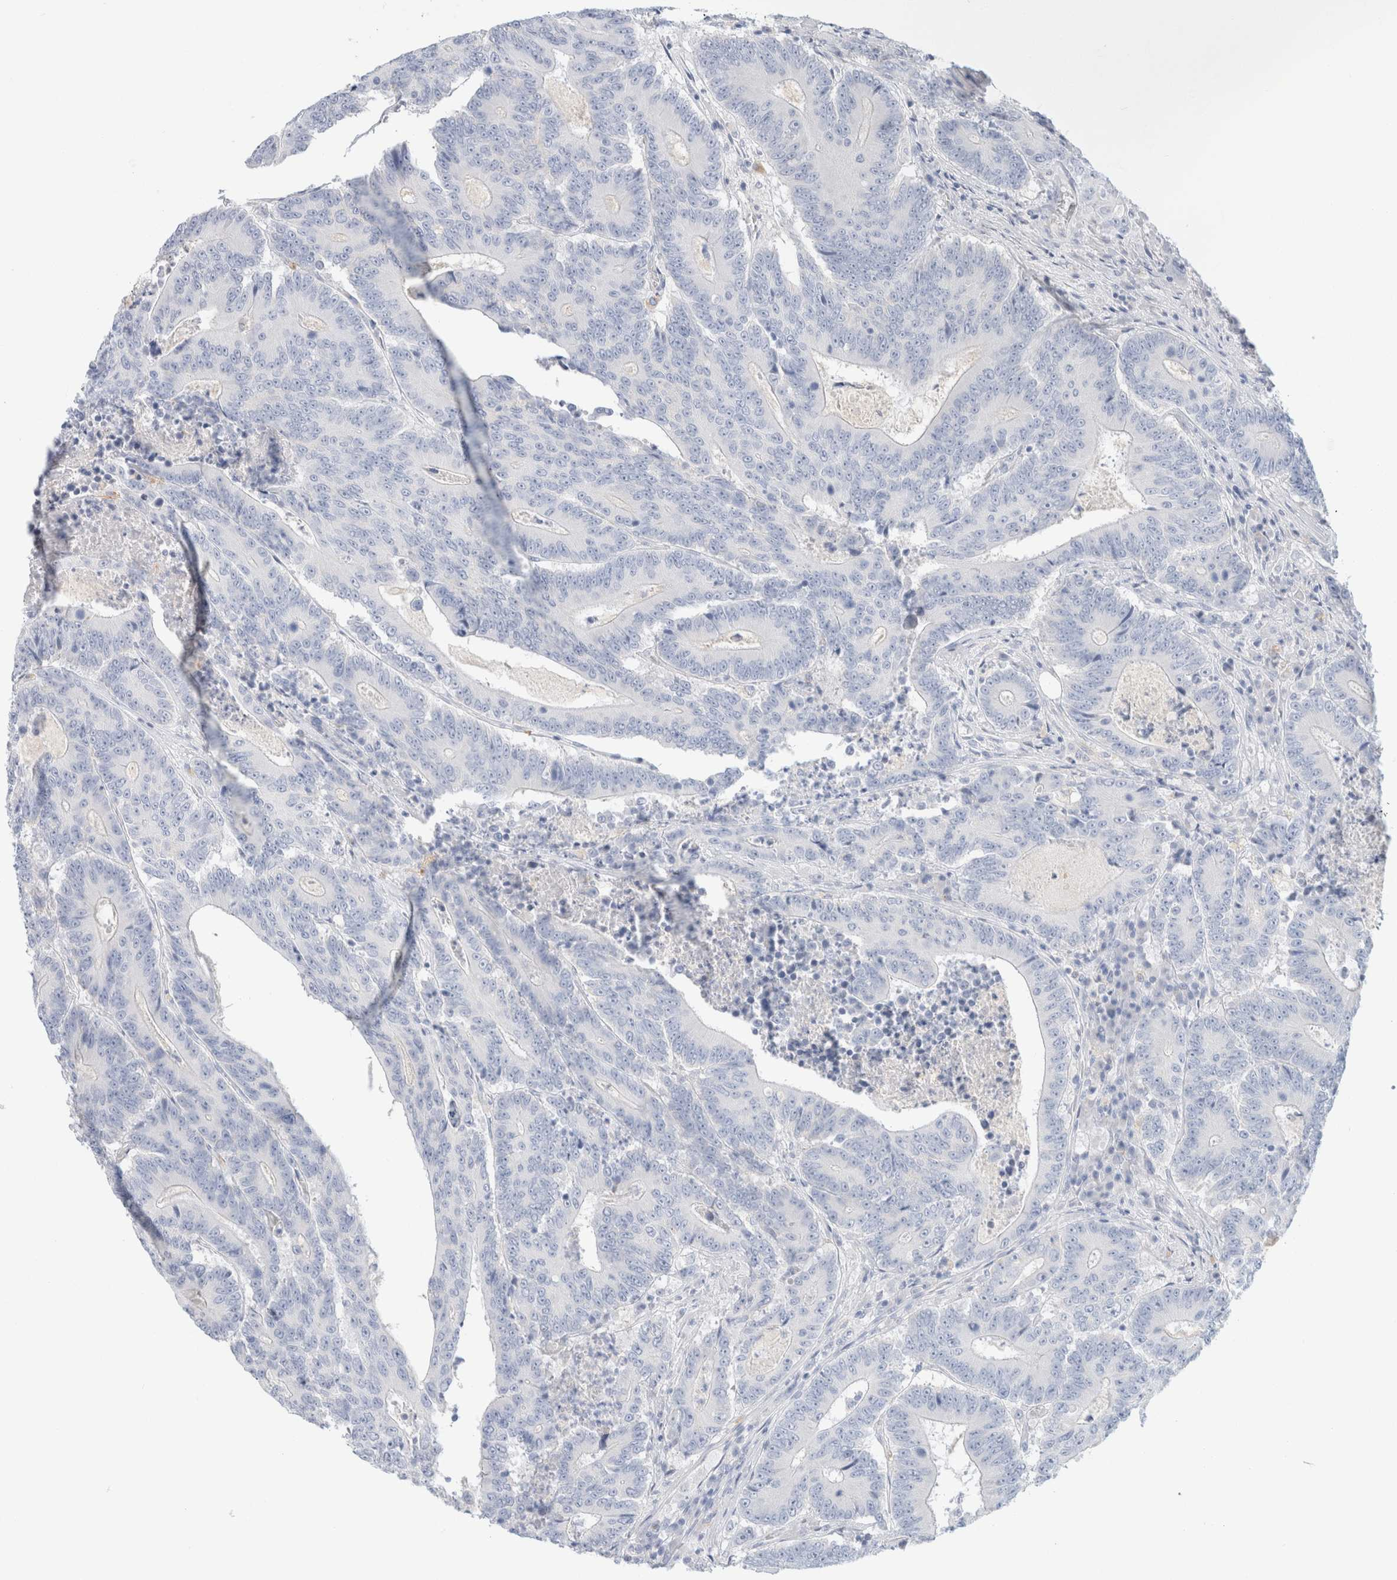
{"staining": {"intensity": "negative", "quantity": "none", "location": "none"}, "tissue": "colorectal cancer", "cell_type": "Tumor cells", "image_type": "cancer", "snomed": [{"axis": "morphology", "description": "Adenocarcinoma, NOS"}, {"axis": "topography", "description": "Colon"}], "caption": "IHC histopathology image of adenocarcinoma (colorectal) stained for a protein (brown), which demonstrates no positivity in tumor cells.", "gene": "CPQ", "patient": {"sex": "male", "age": 83}}